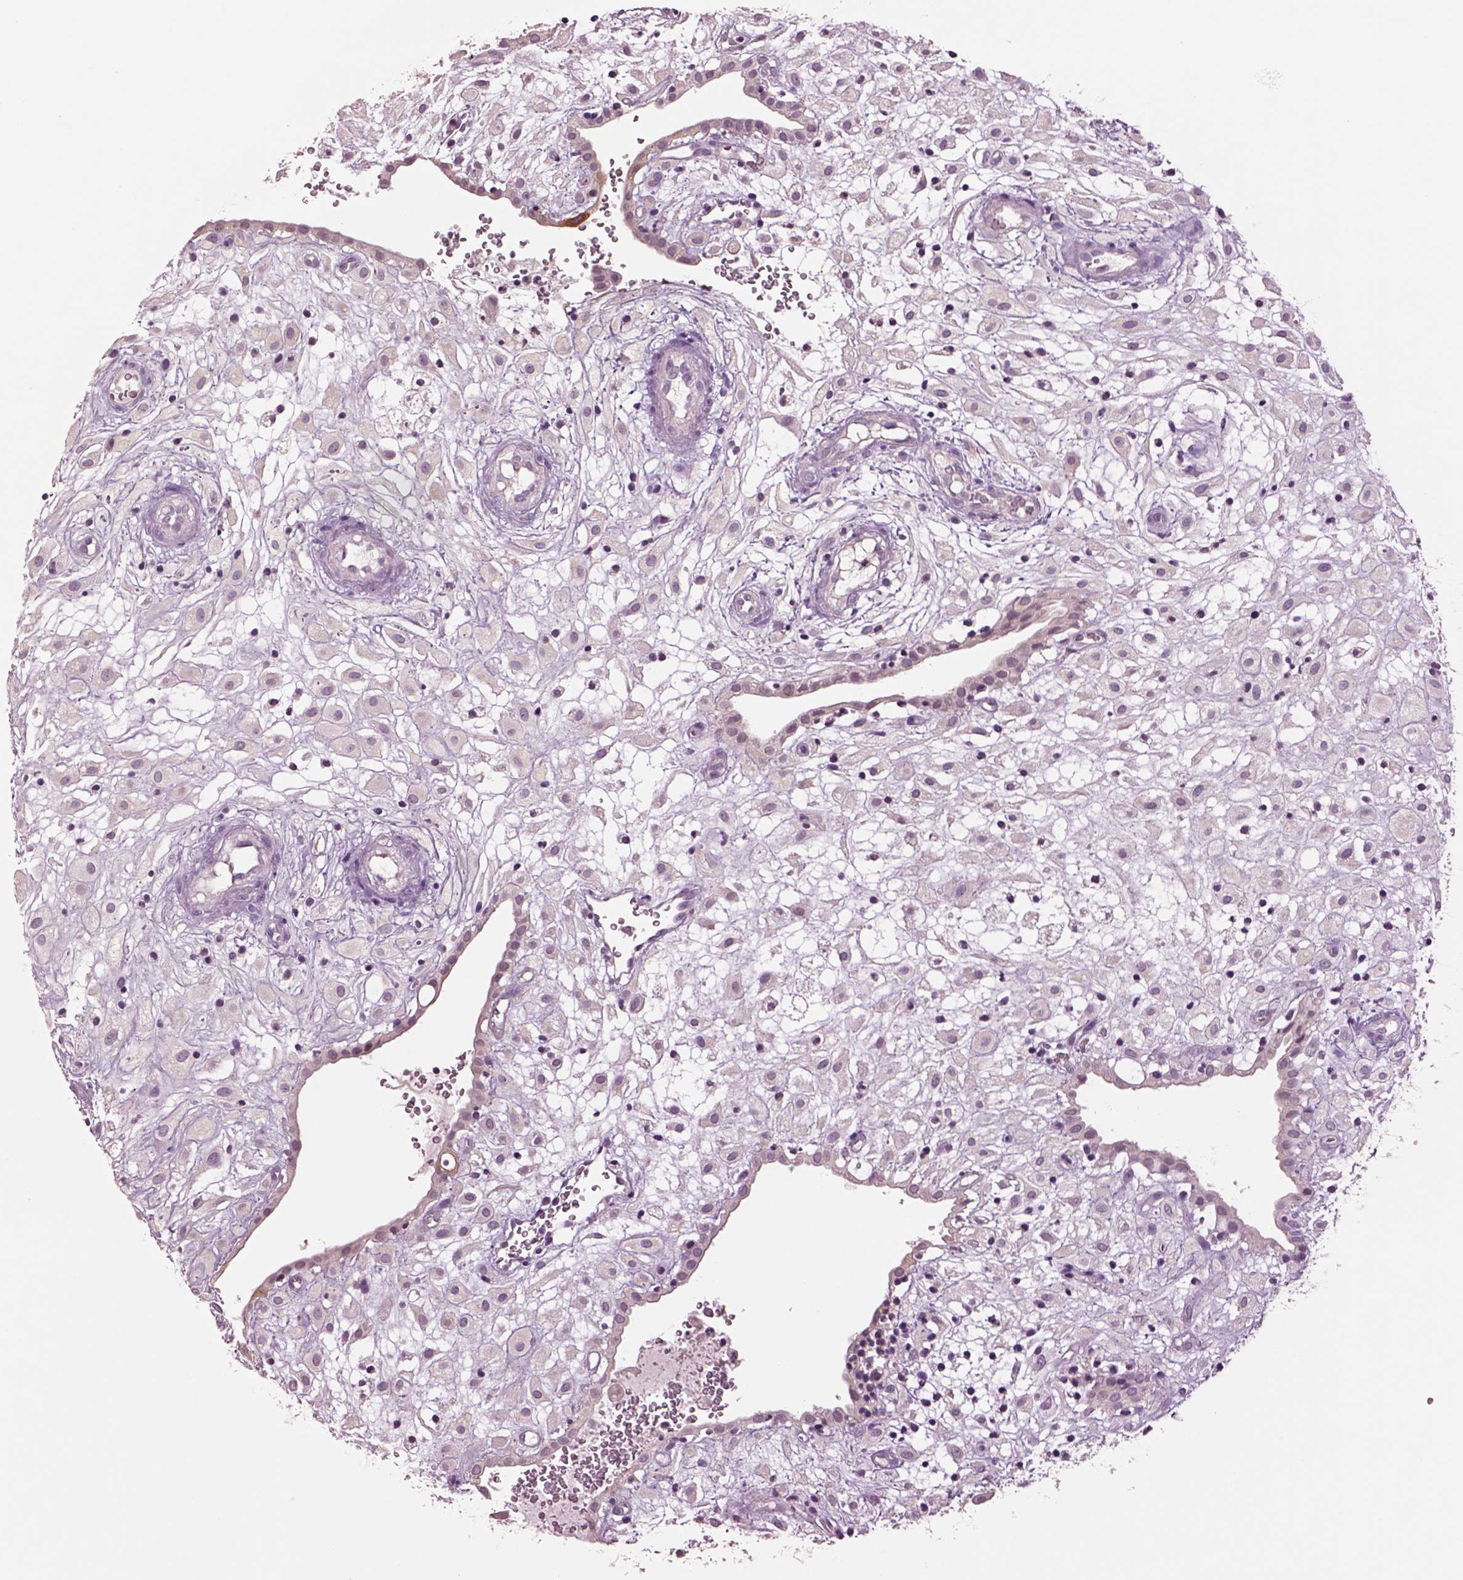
{"staining": {"intensity": "negative", "quantity": "none", "location": "none"}, "tissue": "placenta", "cell_type": "Decidual cells", "image_type": "normal", "snomed": [{"axis": "morphology", "description": "Normal tissue, NOS"}, {"axis": "topography", "description": "Placenta"}], "caption": "Immunohistochemistry (IHC) image of unremarkable placenta: human placenta stained with DAB displays no significant protein staining in decidual cells.", "gene": "CLPSL1", "patient": {"sex": "female", "age": 24}}